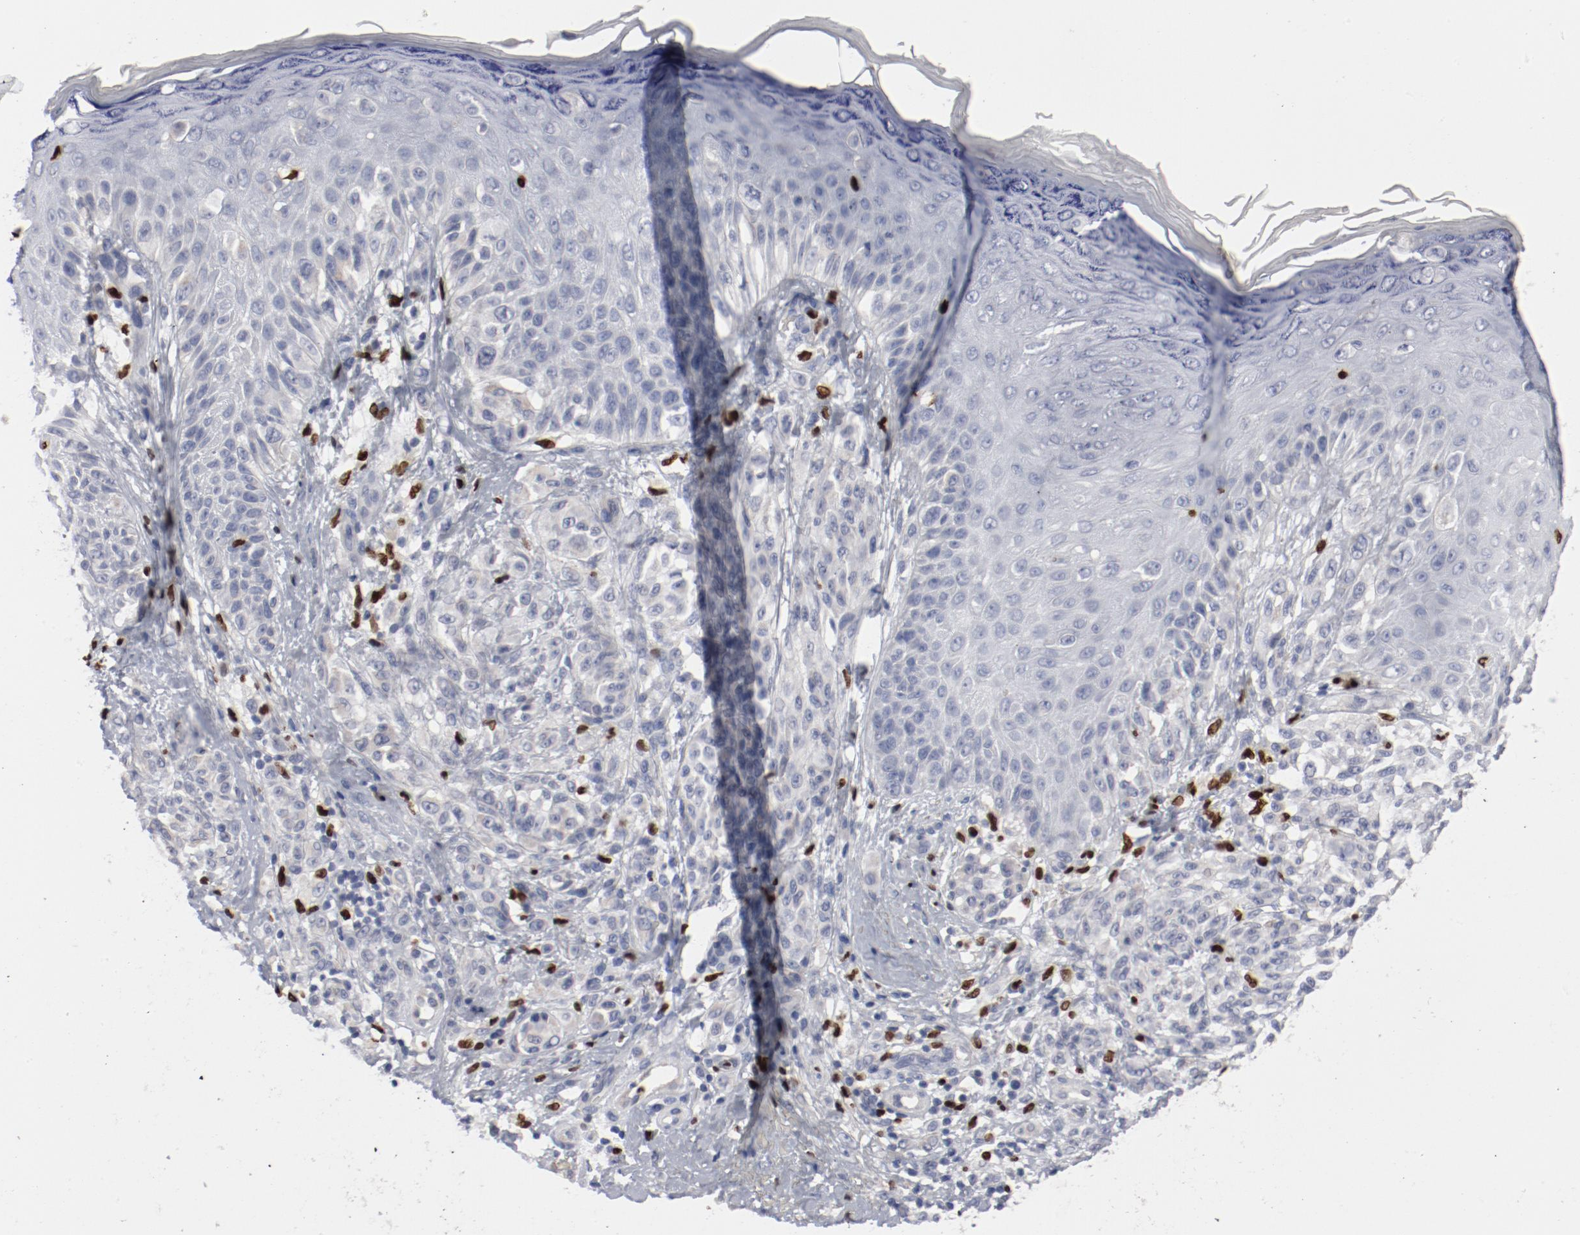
{"staining": {"intensity": "negative", "quantity": "none", "location": "none"}, "tissue": "melanoma", "cell_type": "Tumor cells", "image_type": "cancer", "snomed": [{"axis": "morphology", "description": "Malignant melanoma, NOS"}, {"axis": "topography", "description": "Skin"}], "caption": "This histopathology image is of melanoma stained with immunohistochemistry to label a protein in brown with the nuclei are counter-stained blue. There is no positivity in tumor cells.", "gene": "SPI1", "patient": {"sex": "male", "age": 57}}